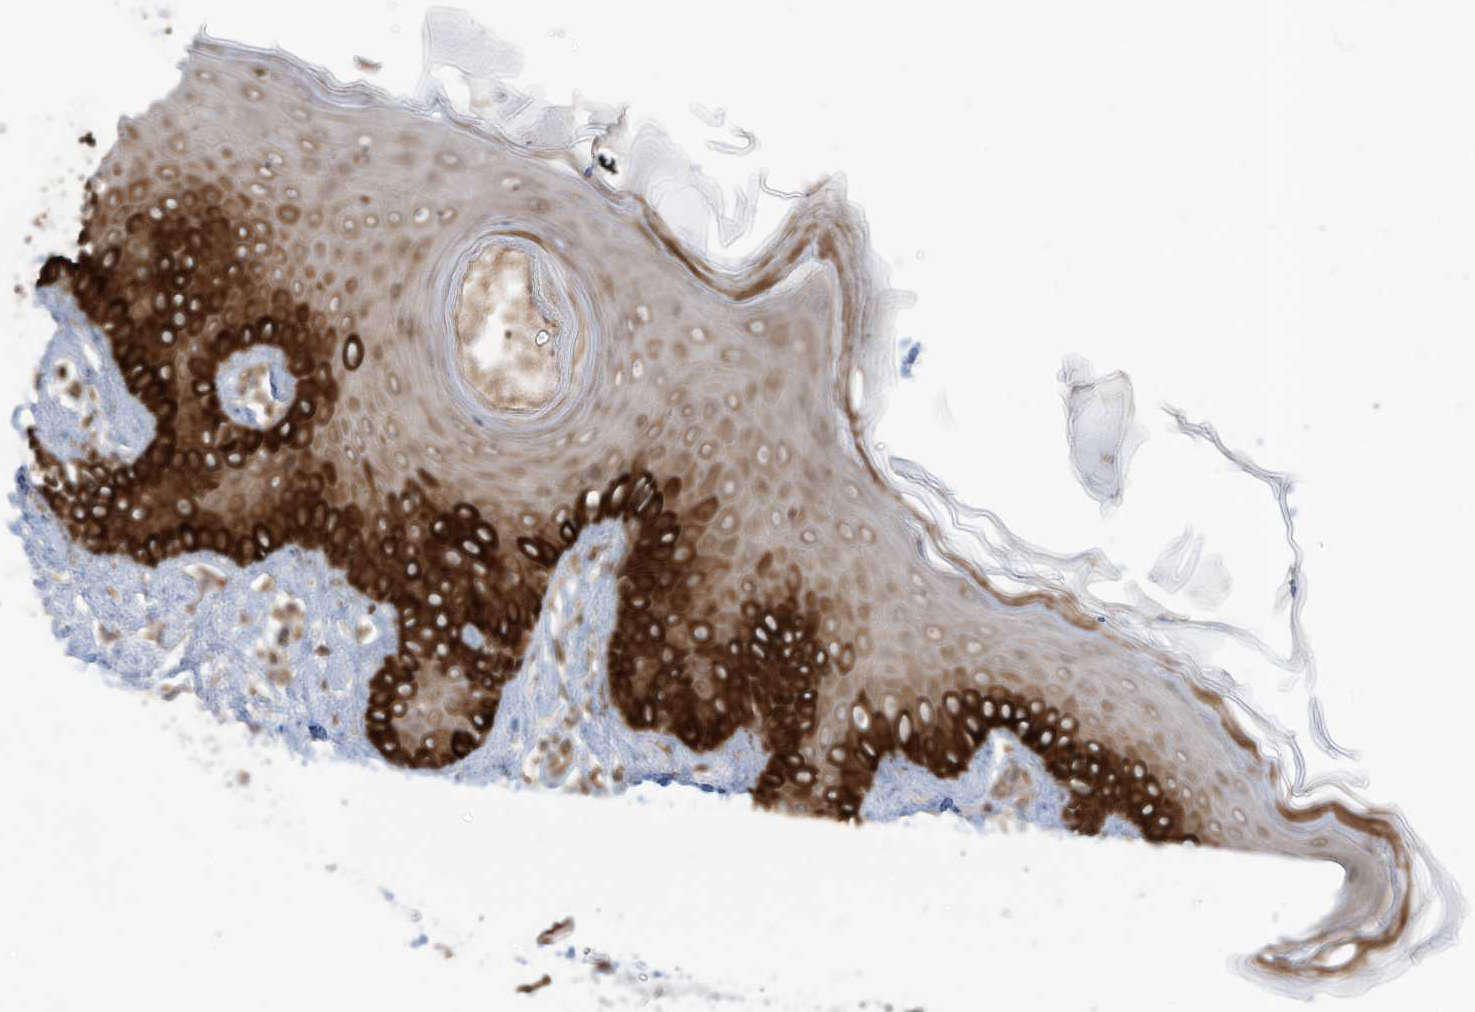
{"staining": {"intensity": "weak", "quantity": ">75%", "location": "cytoplasmic/membranous"}, "tissue": "skin", "cell_type": "Fibroblasts", "image_type": "normal", "snomed": [{"axis": "morphology", "description": "Normal tissue, NOS"}, {"axis": "topography", "description": "Skin"}], "caption": "IHC of normal human skin demonstrates low levels of weak cytoplasmic/membranous positivity in about >75% of fibroblasts. IHC stains the protein of interest in brown and the nuclei are stained blue.", "gene": "TRIM67", "patient": {"sex": "male", "age": 52}}